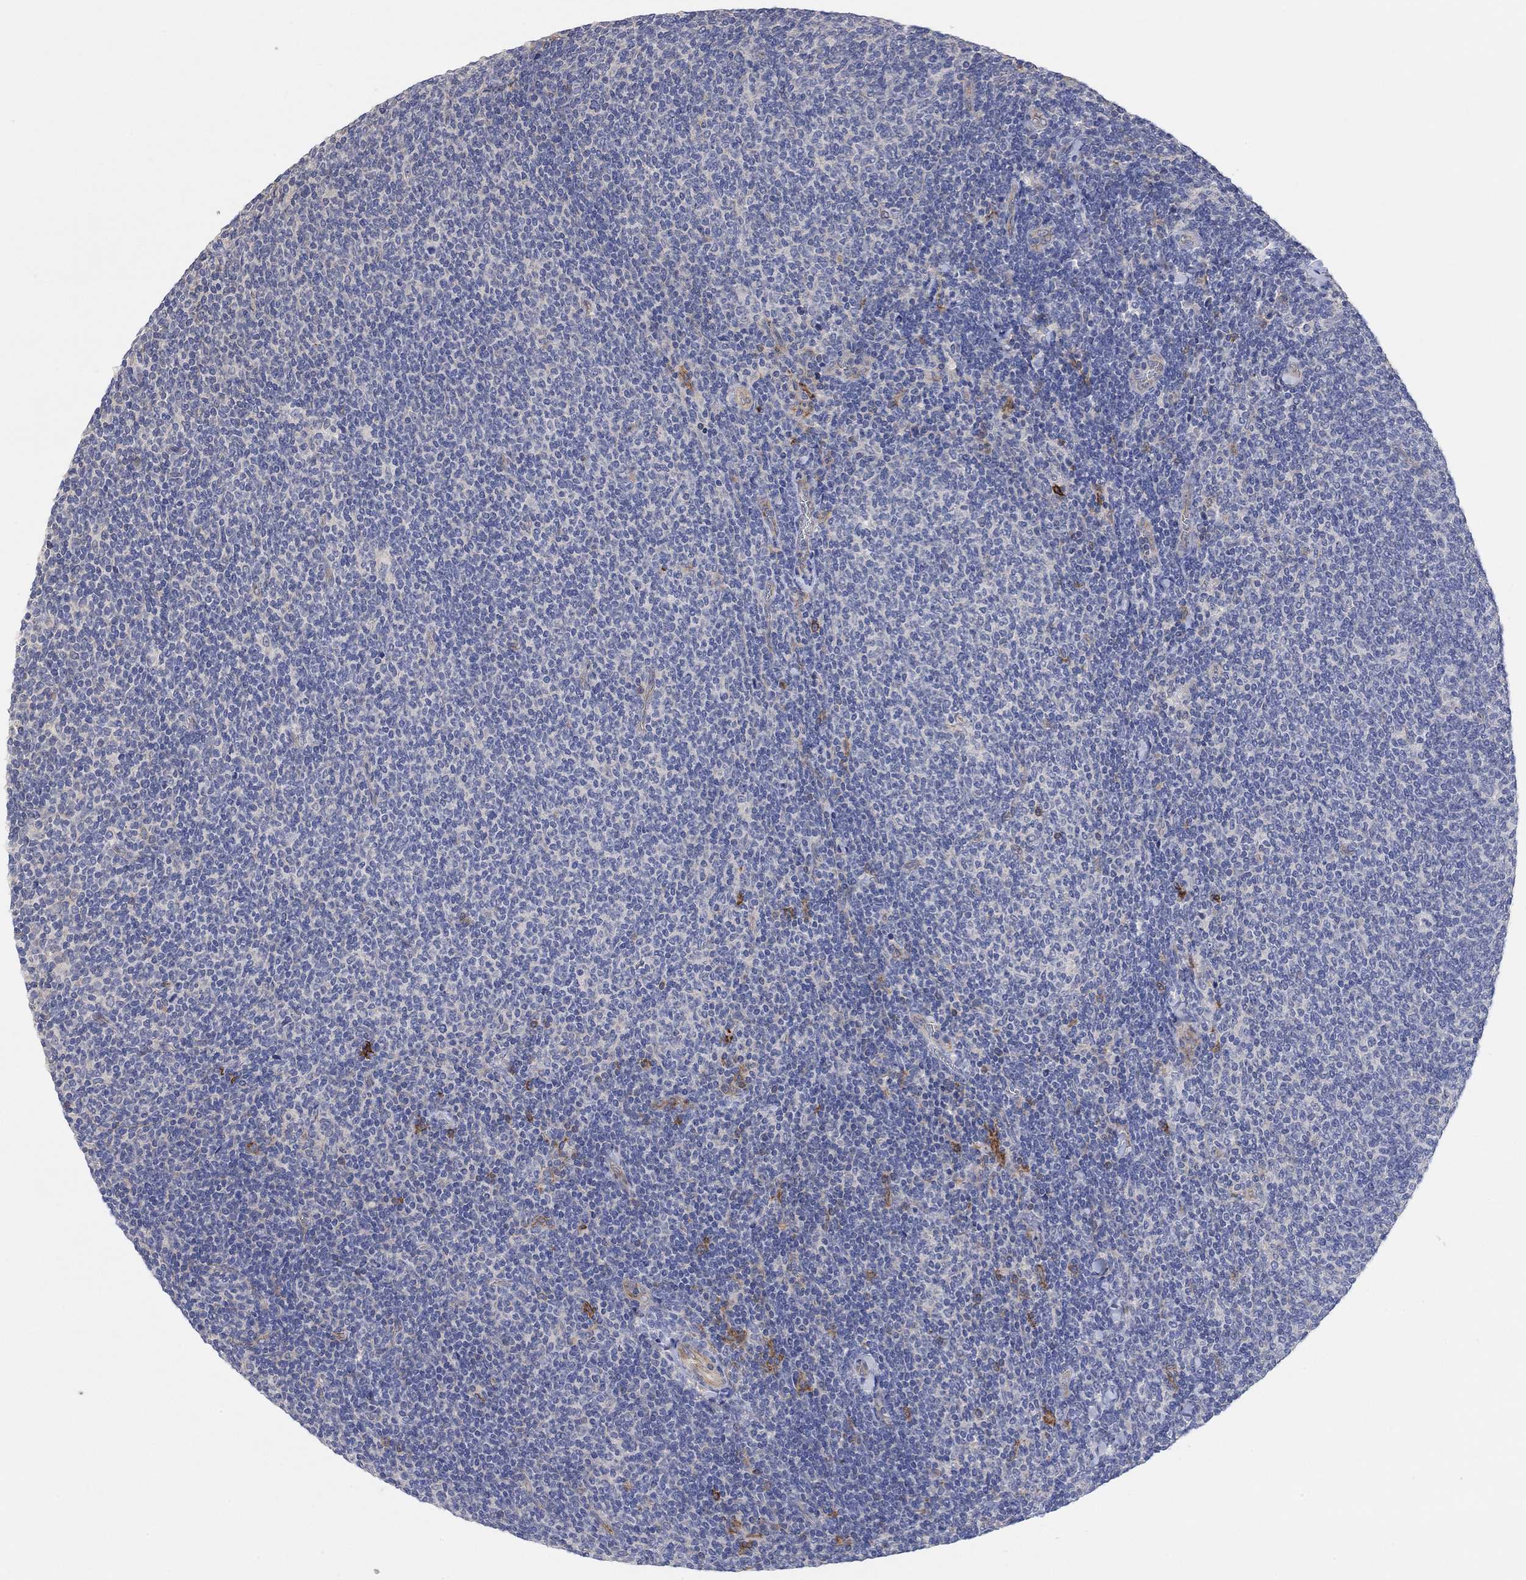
{"staining": {"intensity": "negative", "quantity": "none", "location": "none"}, "tissue": "lymphoma", "cell_type": "Tumor cells", "image_type": "cancer", "snomed": [{"axis": "morphology", "description": "Malignant lymphoma, non-Hodgkin's type, Low grade"}, {"axis": "topography", "description": "Lymph node"}], "caption": "High magnification brightfield microscopy of low-grade malignant lymphoma, non-Hodgkin's type stained with DAB (3,3'-diaminobenzidine) (brown) and counterstained with hematoxylin (blue): tumor cells show no significant positivity. (DAB immunohistochemistry (IHC) with hematoxylin counter stain).", "gene": "SYT16", "patient": {"sex": "male", "age": 52}}